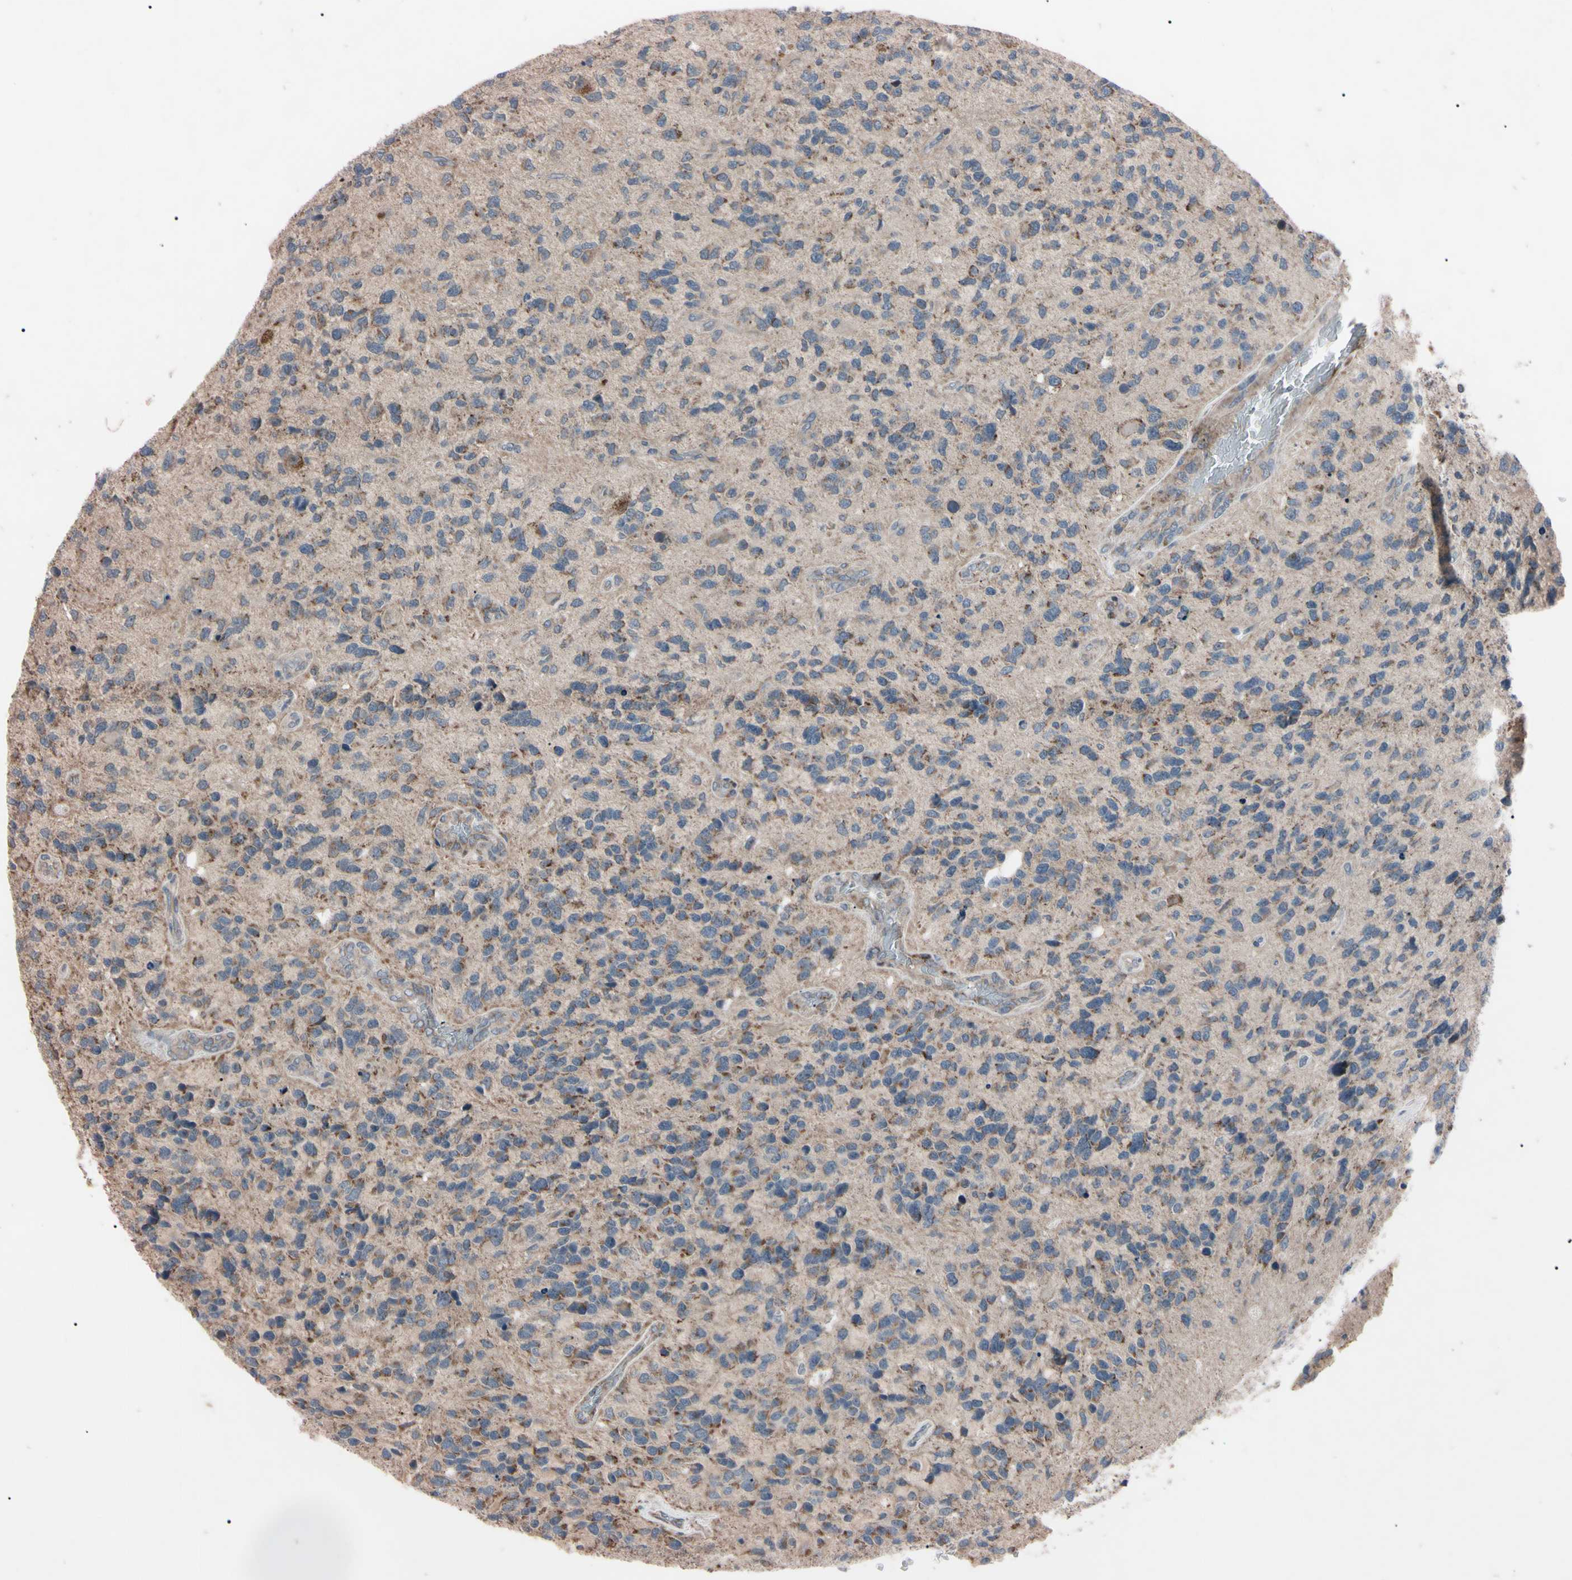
{"staining": {"intensity": "weak", "quantity": ">75%", "location": "cytoplasmic/membranous"}, "tissue": "glioma", "cell_type": "Tumor cells", "image_type": "cancer", "snomed": [{"axis": "morphology", "description": "Glioma, malignant, High grade"}, {"axis": "topography", "description": "Brain"}], "caption": "Immunohistochemical staining of human malignant glioma (high-grade) demonstrates low levels of weak cytoplasmic/membranous staining in about >75% of tumor cells.", "gene": "TNFRSF1A", "patient": {"sex": "female", "age": 58}}